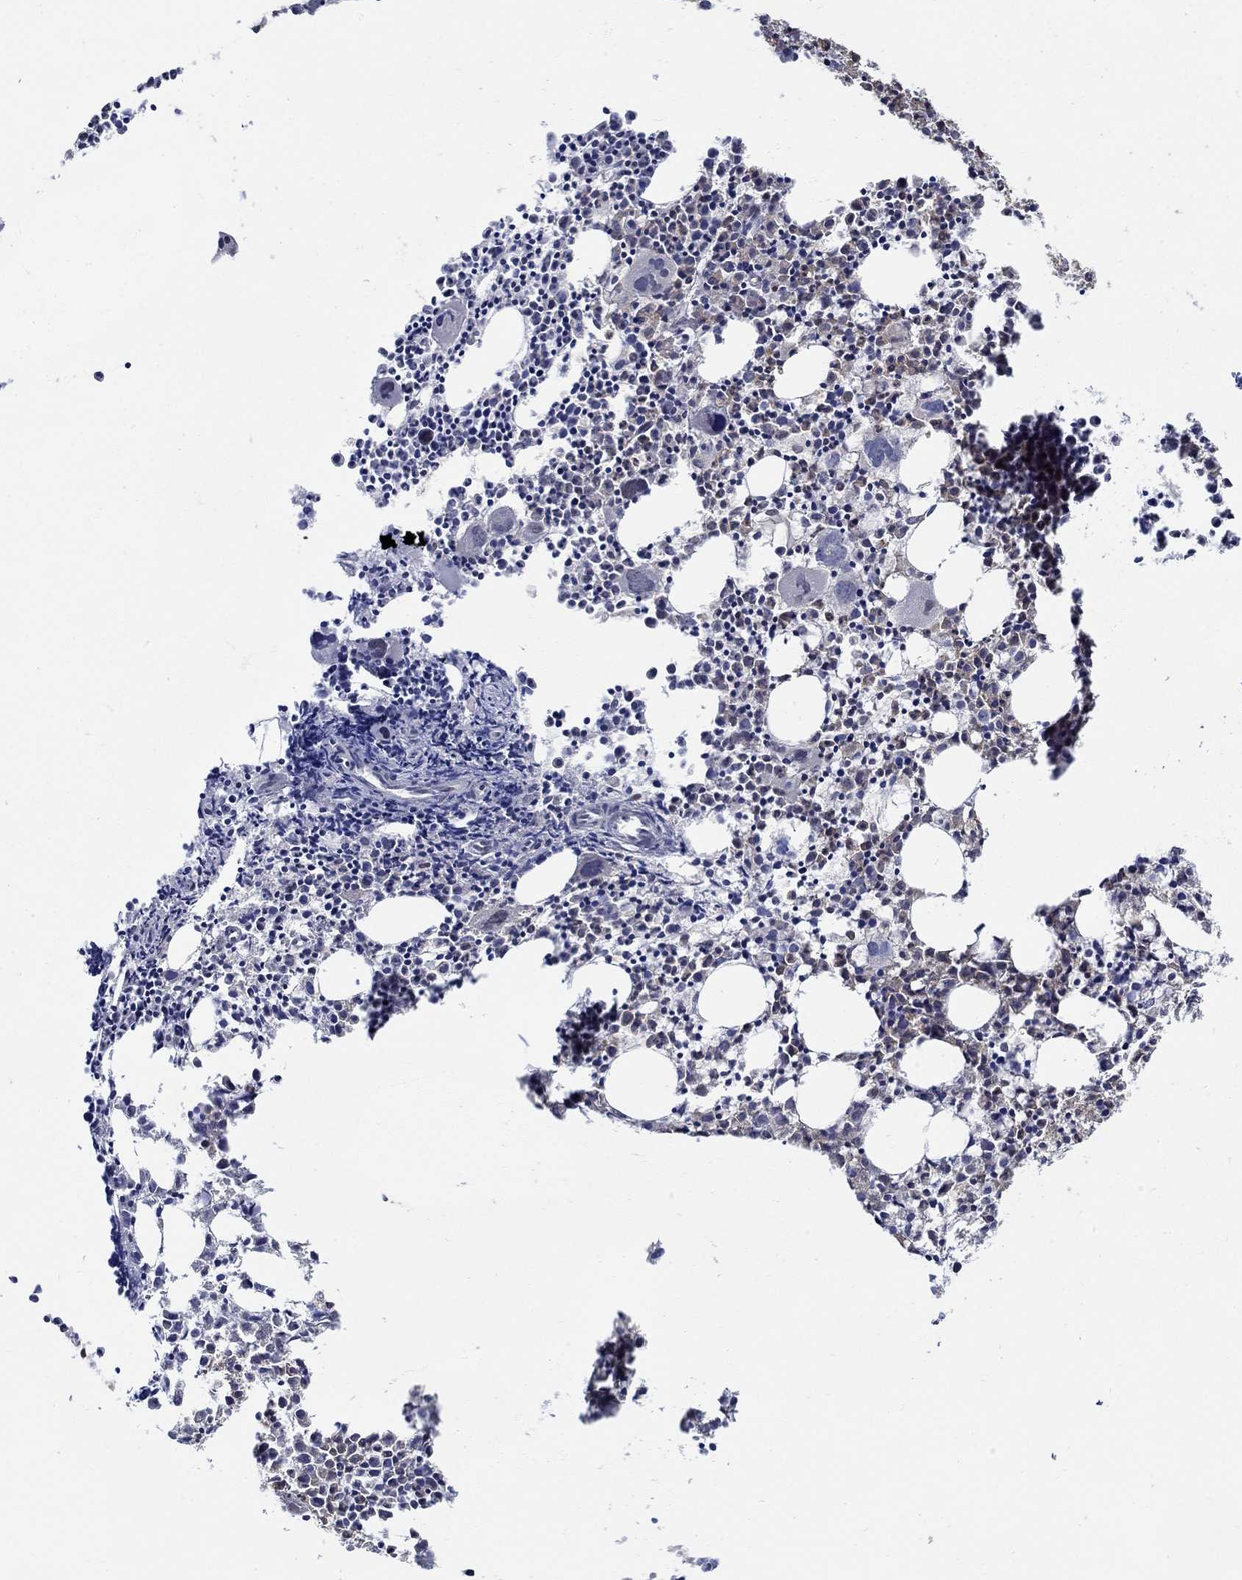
{"staining": {"intensity": "strong", "quantity": "25%-75%", "location": "nuclear"}, "tissue": "bone marrow", "cell_type": "Hematopoietic cells", "image_type": "normal", "snomed": [{"axis": "morphology", "description": "Normal tissue, NOS"}, {"axis": "morphology", "description": "Inflammation, NOS"}, {"axis": "topography", "description": "Bone marrow"}], "caption": "Protein expression analysis of benign bone marrow demonstrates strong nuclear staining in approximately 25%-75% of hematopoietic cells.", "gene": "ZNF594", "patient": {"sex": "male", "age": 3}}